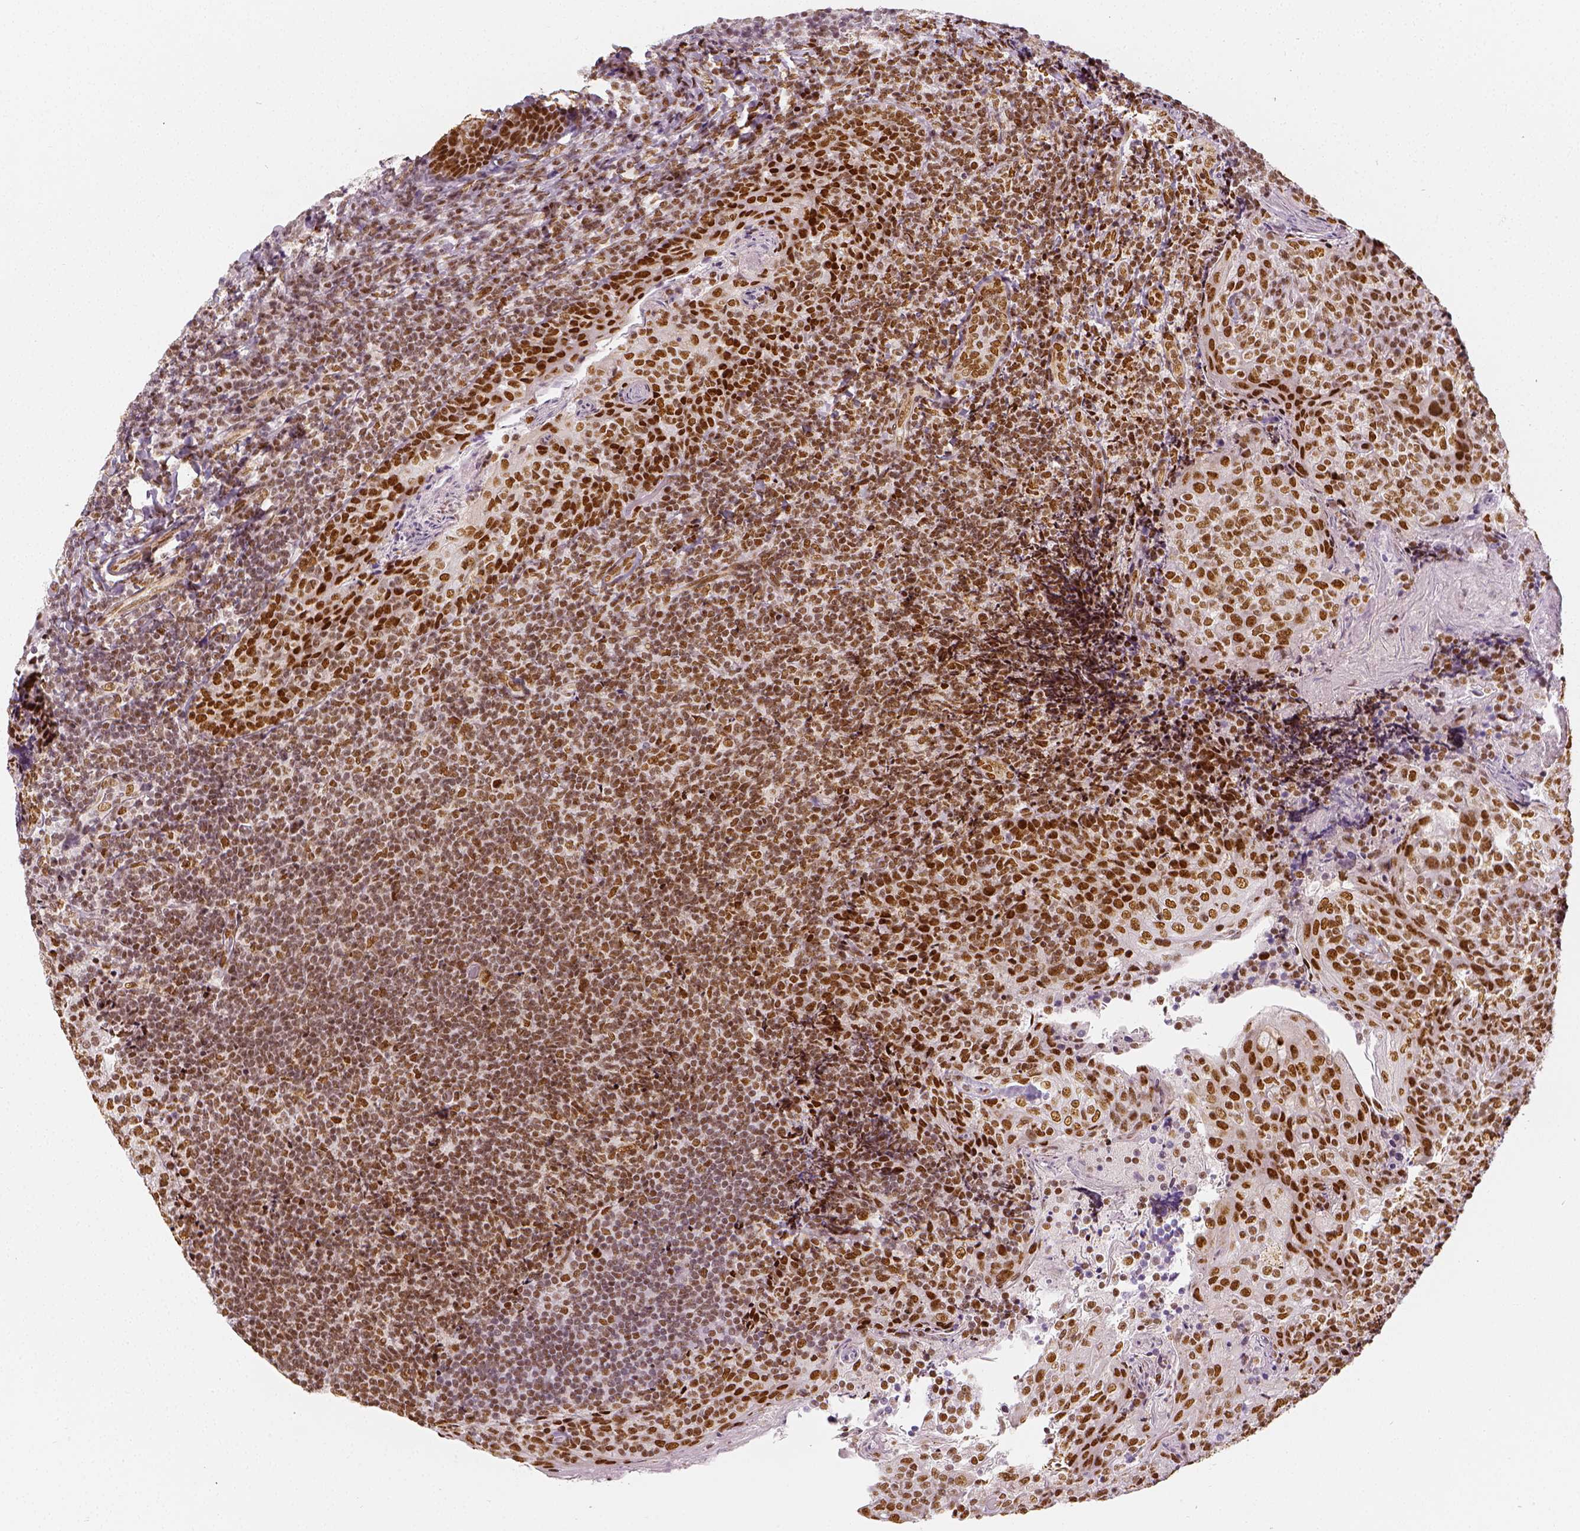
{"staining": {"intensity": "moderate", "quantity": ">75%", "location": "nuclear"}, "tissue": "tonsil", "cell_type": "Germinal center cells", "image_type": "normal", "snomed": [{"axis": "morphology", "description": "Normal tissue, NOS"}, {"axis": "topography", "description": "Tonsil"}], "caption": "The histopathology image exhibits immunohistochemical staining of benign tonsil. There is moderate nuclear staining is appreciated in about >75% of germinal center cells. (Stains: DAB (3,3'-diaminobenzidine) in brown, nuclei in blue, Microscopy: brightfield microscopy at high magnification).", "gene": "KDM5B", "patient": {"sex": "female", "age": 10}}